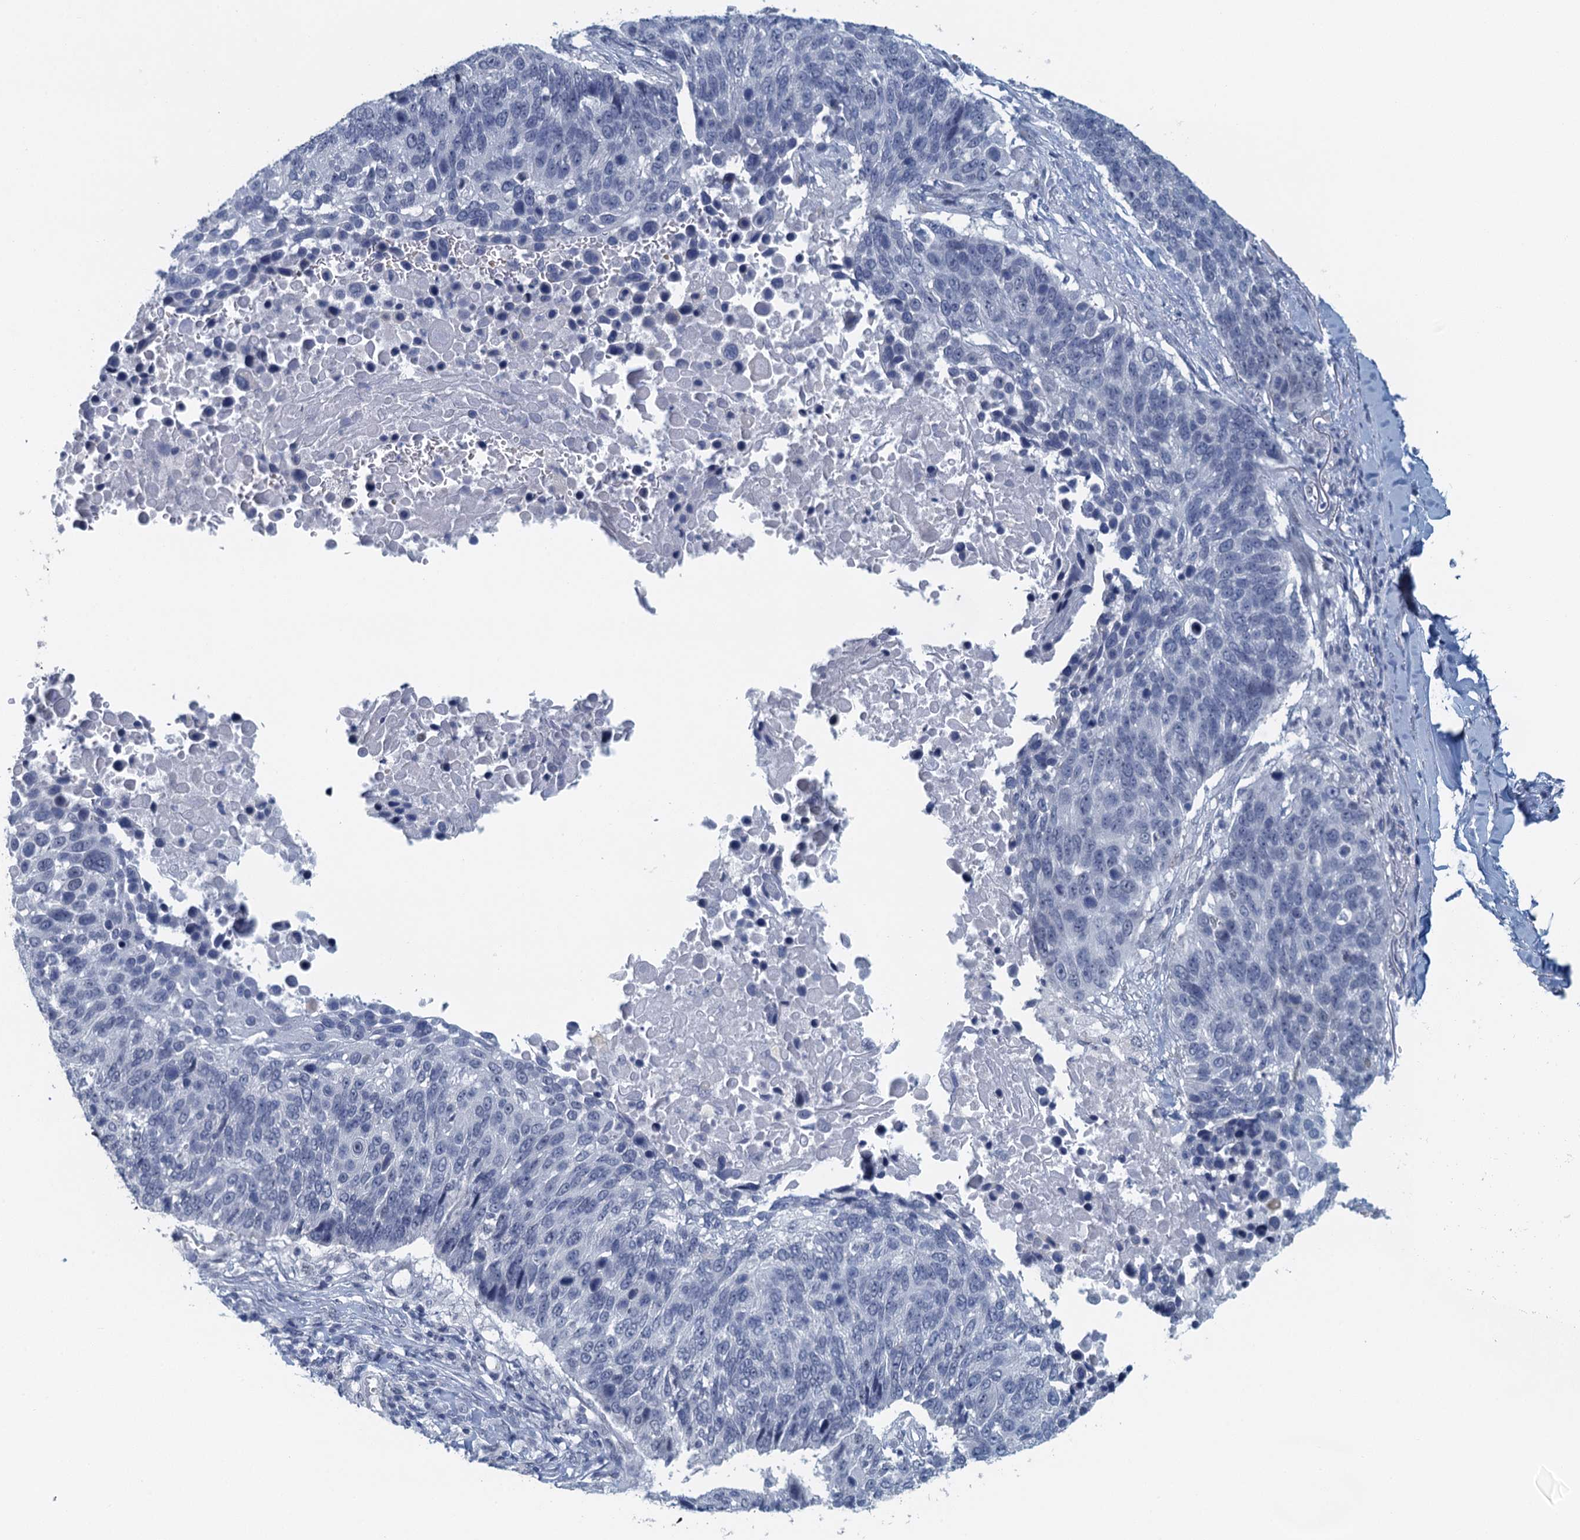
{"staining": {"intensity": "negative", "quantity": "none", "location": "none"}, "tissue": "lung cancer", "cell_type": "Tumor cells", "image_type": "cancer", "snomed": [{"axis": "morphology", "description": "Normal tissue, NOS"}, {"axis": "morphology", "description": "Squamous cell carcinoma, NOS"}, {"axis": "topography", "description": "Lymph node"}, {"axis": "topography", "description": "Lung"}], "caption": "The photomicrograph reveals no staining of tumor cells in lung squamous cell carcinoma.", "gene": "TTLL9", "patient": {"sex": "male", "age": 66}}